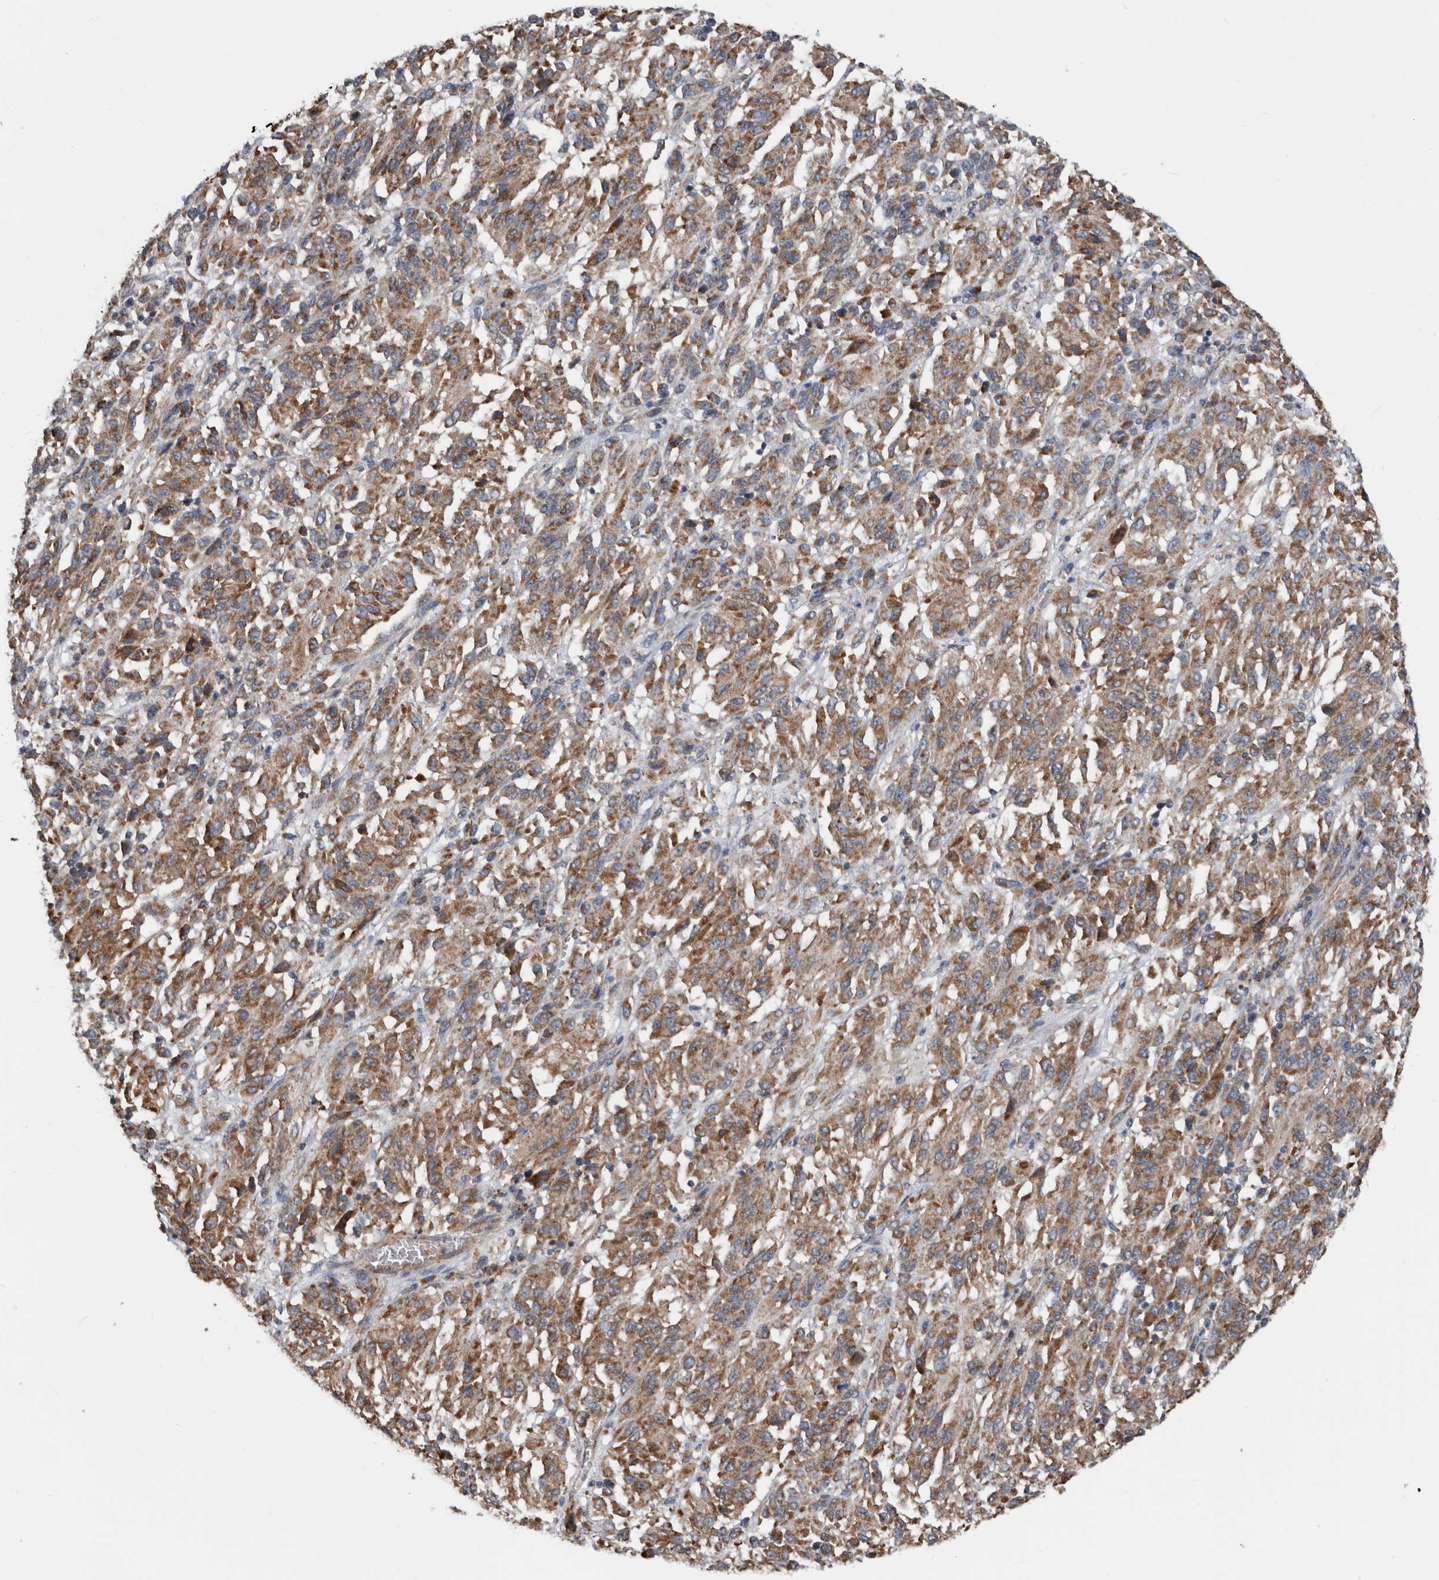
{"staining": {"intensity": "moderate", "quantity": ">75%", "location": "cytoplasmic/membranous"}, "tissue": "melanoma", "cell_type": "Tumor cells", "image_type": "cancer", "snomed": [{"axis": "morphology", "description": "Malignant melanoma, Metastatic site"}, {"axis": "topography", "description": "Lung"}], "caption": "Moderate cytoplasmic/membranous staining is appreciated in approximately >75% of tumor cells in melanoma.", "gene": "AFAP1", "patient": {"sex": "male", "age": 64}}